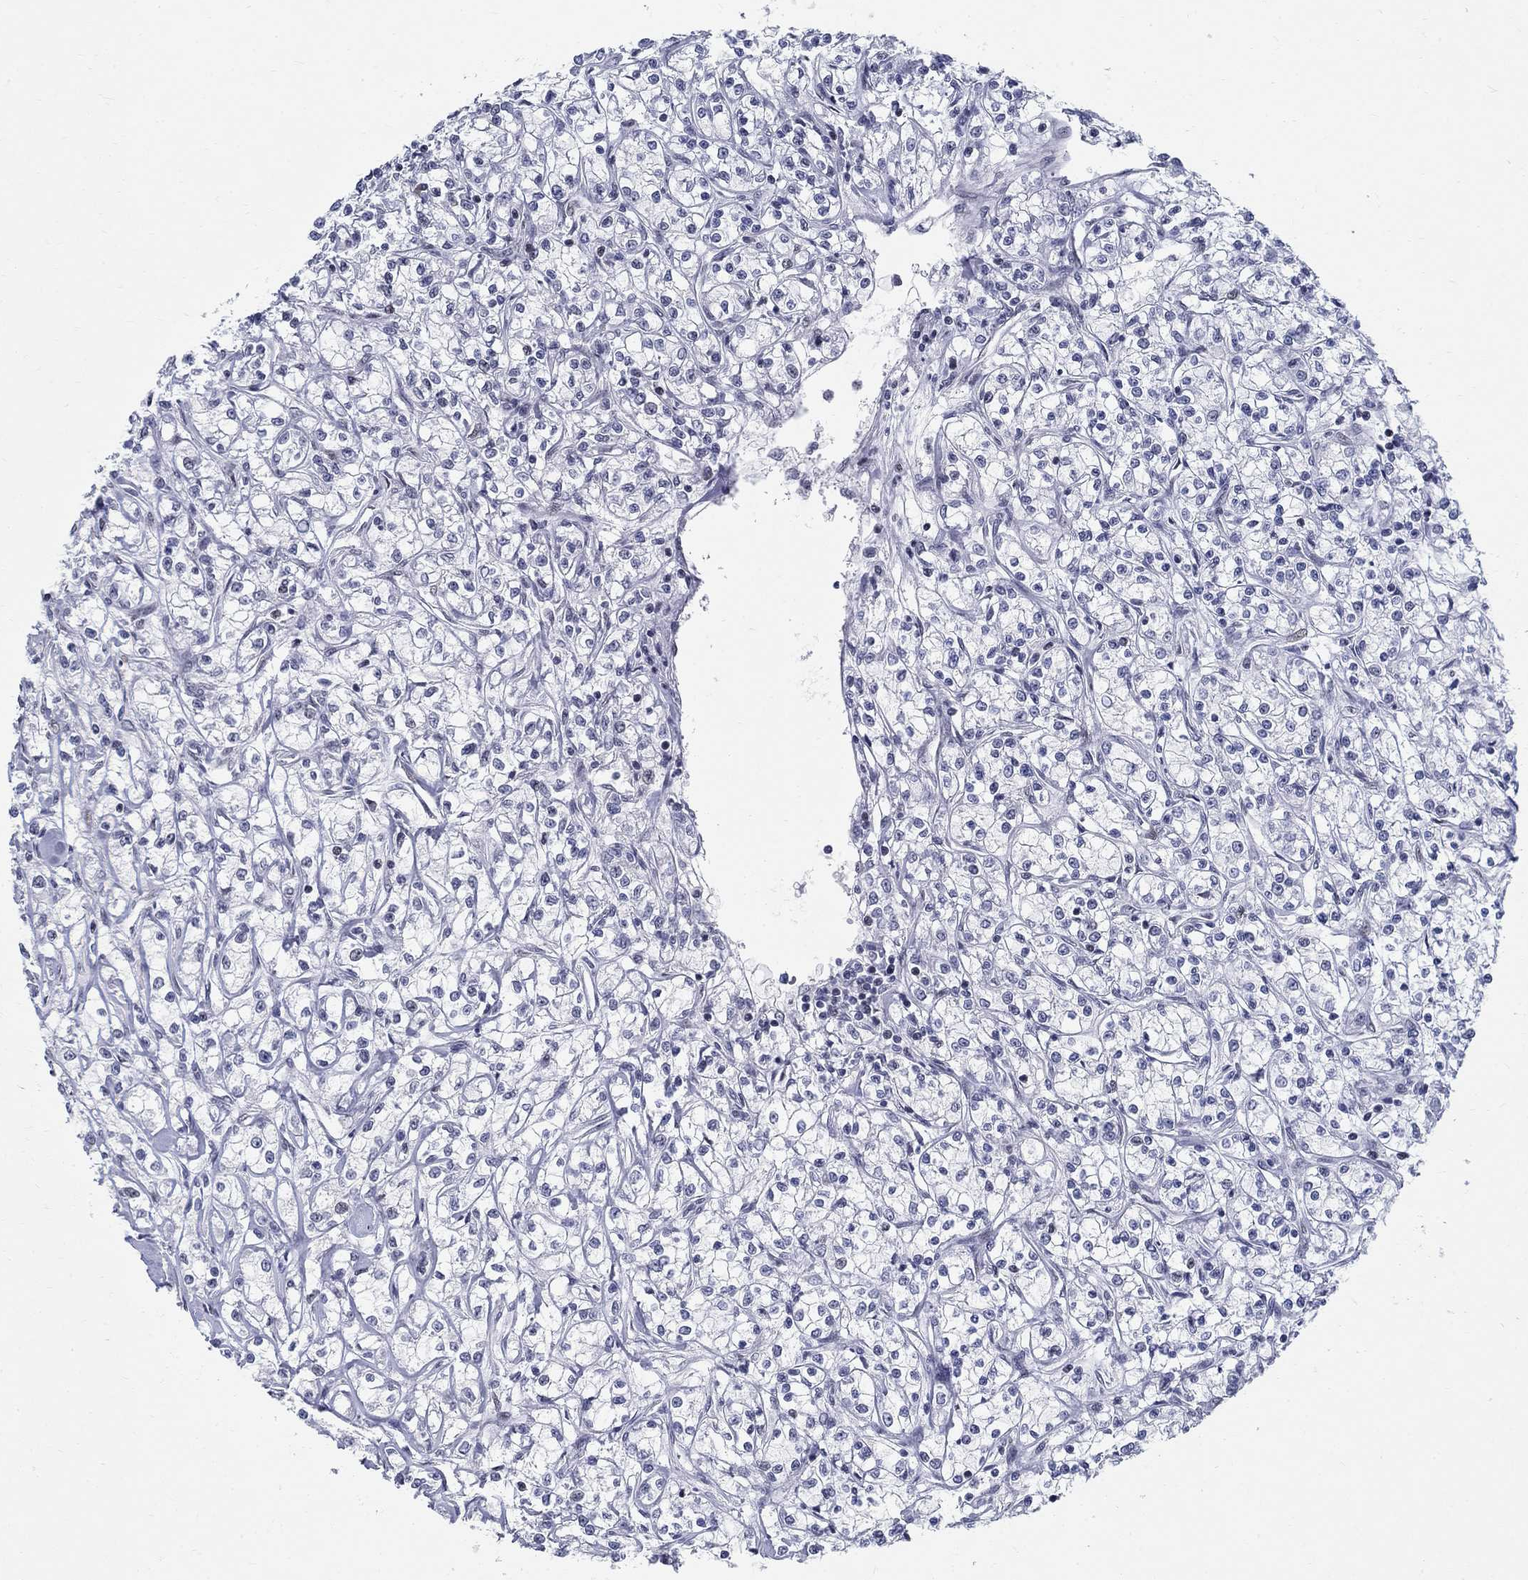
{"staining": {"intensity": "negative", "quantity": "none", "location": "none"}, "tissue": "renal cancer", "cell_type": "Tumor cells", "image_type": "cancer", "snomed": [{"axis": "morphology", "description": "Adenocarcinoma, NOS"}, {"axis": "topography", "description": "Kidney"}], "caption": "DAB (3,3'-diaminobenzidine) immunohistochemical staining of renal adenocarcinoma shows no significant staining in tumor cells.", "gene": "BHLHE22", "patient": {"sex": "female", "age": 59}}